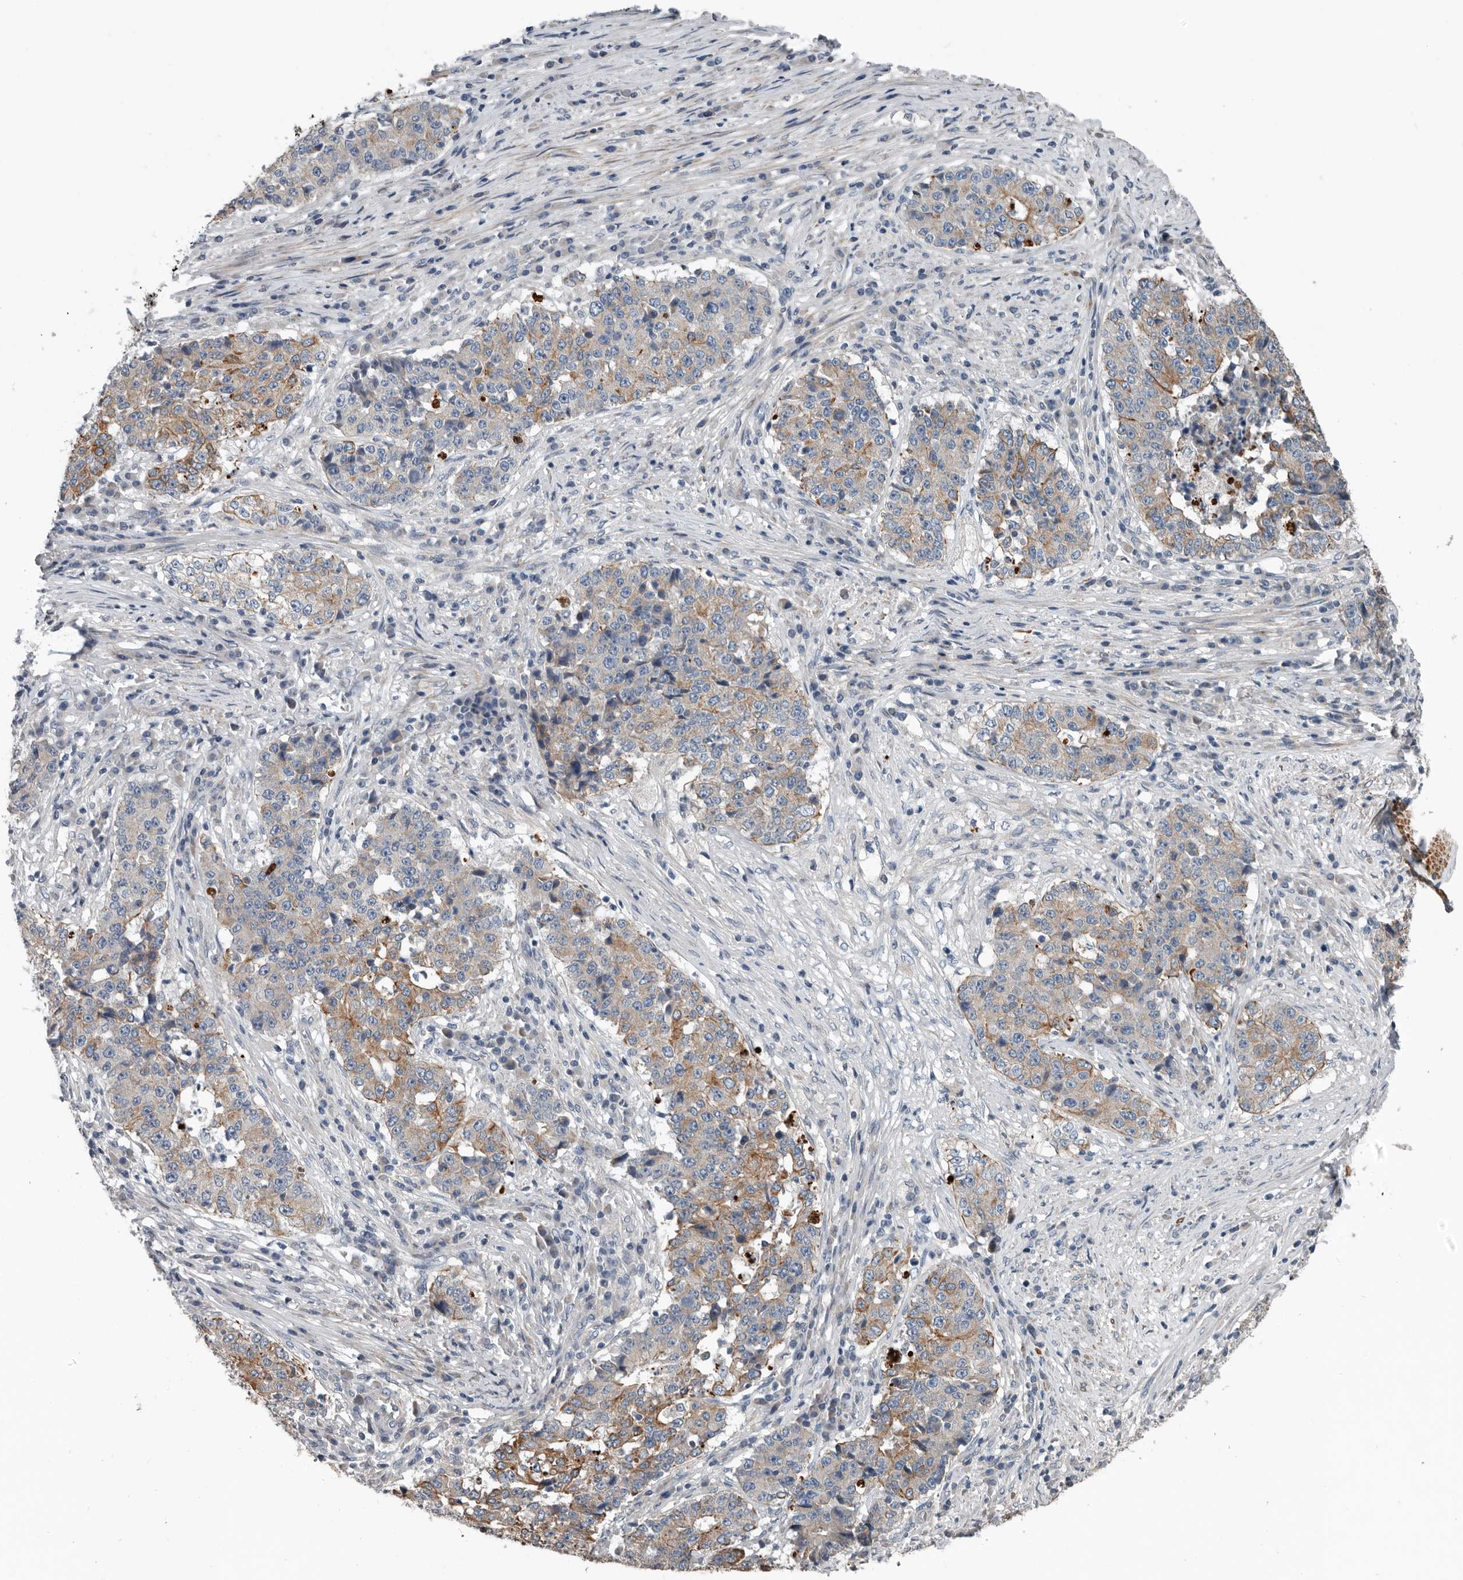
{"staining": {"intensity": "moderate", "quantity": "<25%", "location": "cytoplasmic/membranous"}, "tissue": "stomach cancer", "cell_type": "Tumor cells", "image_type": "cancer", "snomed": [{"axis": "morphology", "description": "Adenocarcinoma, NOS"}, {"axis": "topography", "description": "Stomach"}], "caption": "DAB (3,3'-diaminobenzidine) immunohistochemical staining of human stomach cancer reveals moderate cytoplasmic/membranous protein expression in approximately <25% of tumor cells.", "gene": "DPY19L4", "patient": {"sex": "male", "age": 59}}